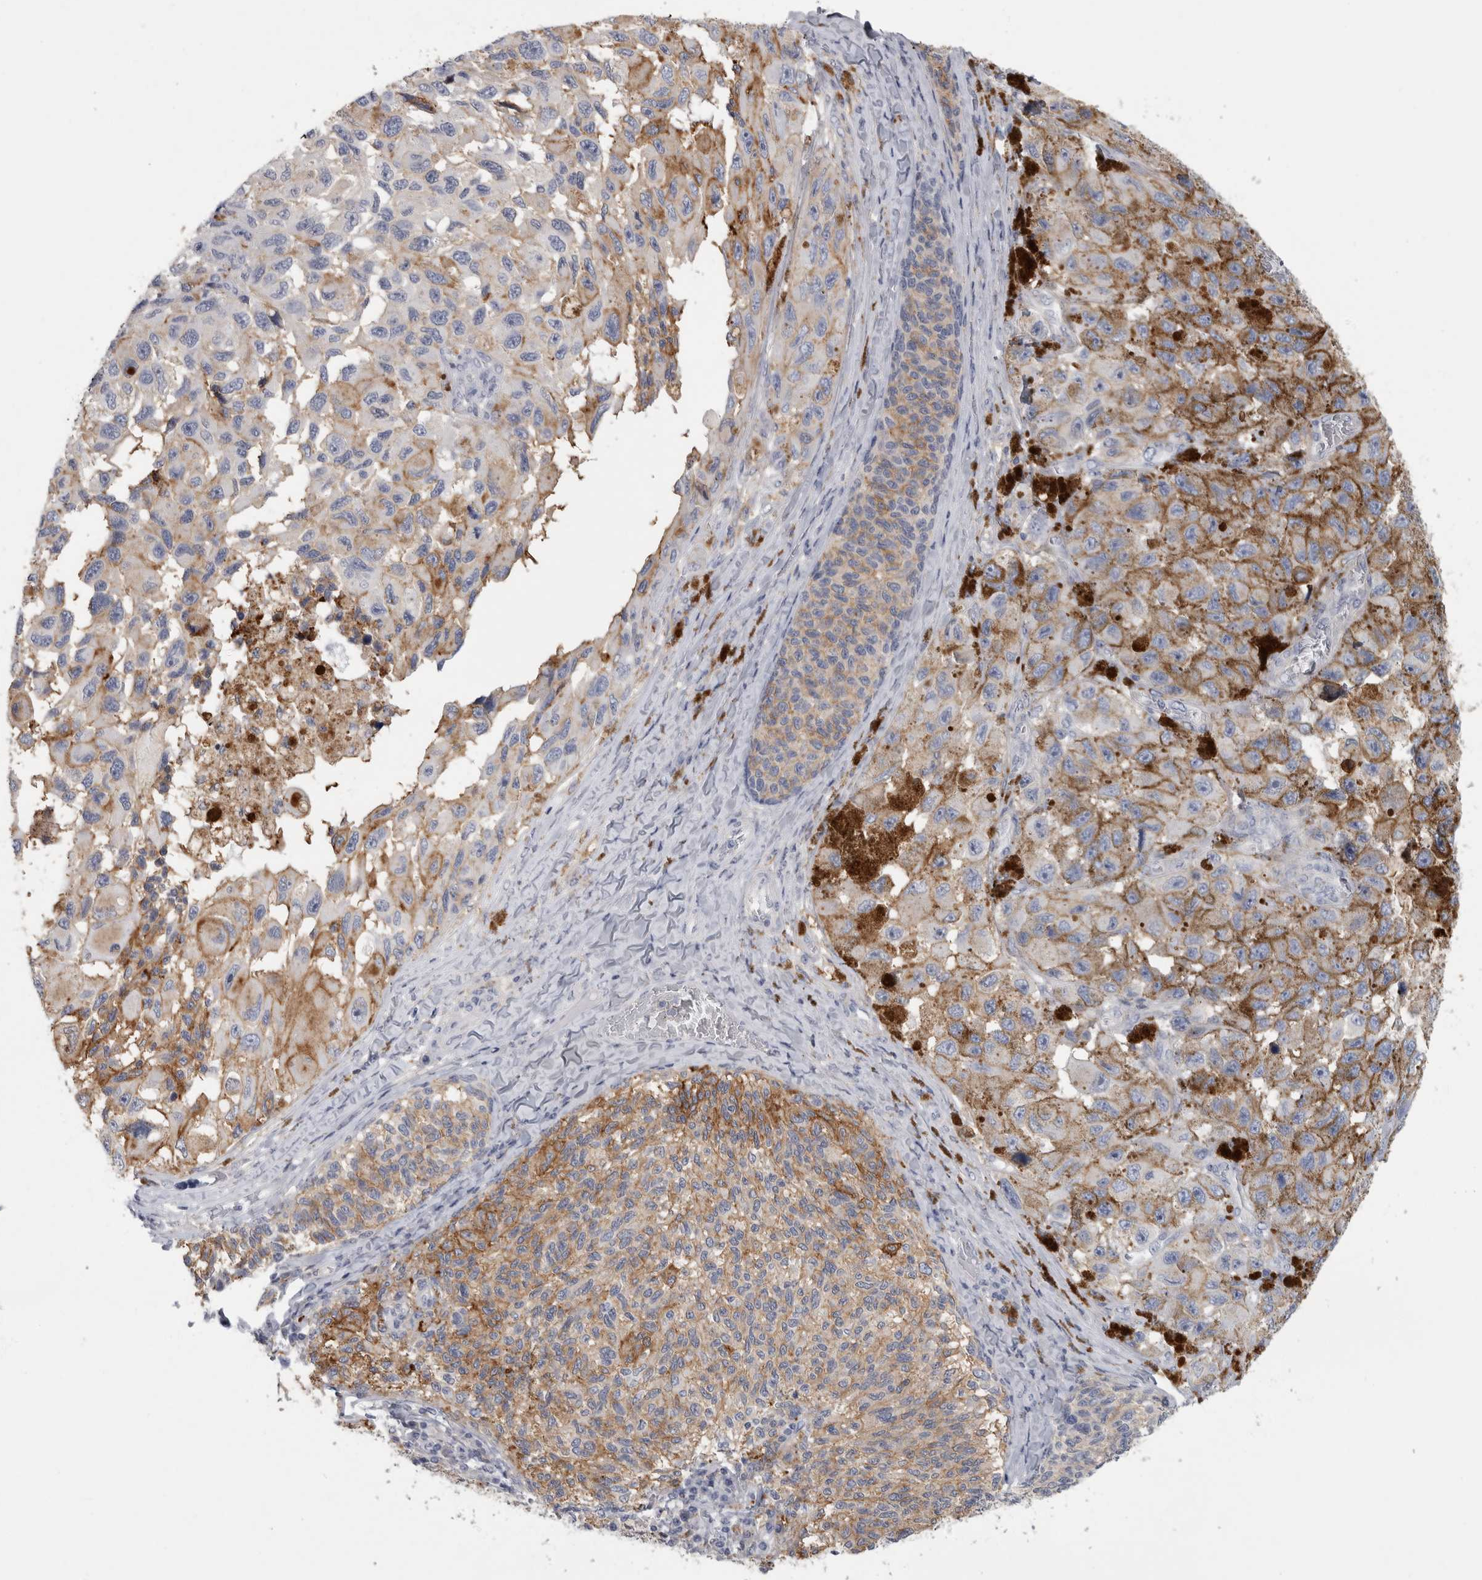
{"staining": {"intensity": "moderate", "quantity": ">75%", "location": "cytoplasmic/membranous"}, "tissue": "melanoma", "cell_type": "Tumor cells", "image_type": "cancer", "snomed": [{"axis": "morphology", "description": "Malignant melanoma, NOS"}, {"axis": "topography", "description": "Skin"}], "caption": "Malignant melanoma tissue shows moderate cytoplasmic/membranous staining in about >75% of tumor cells", "gene": "DNAJC24", "patient": {"sex": "female", "age": 73}}